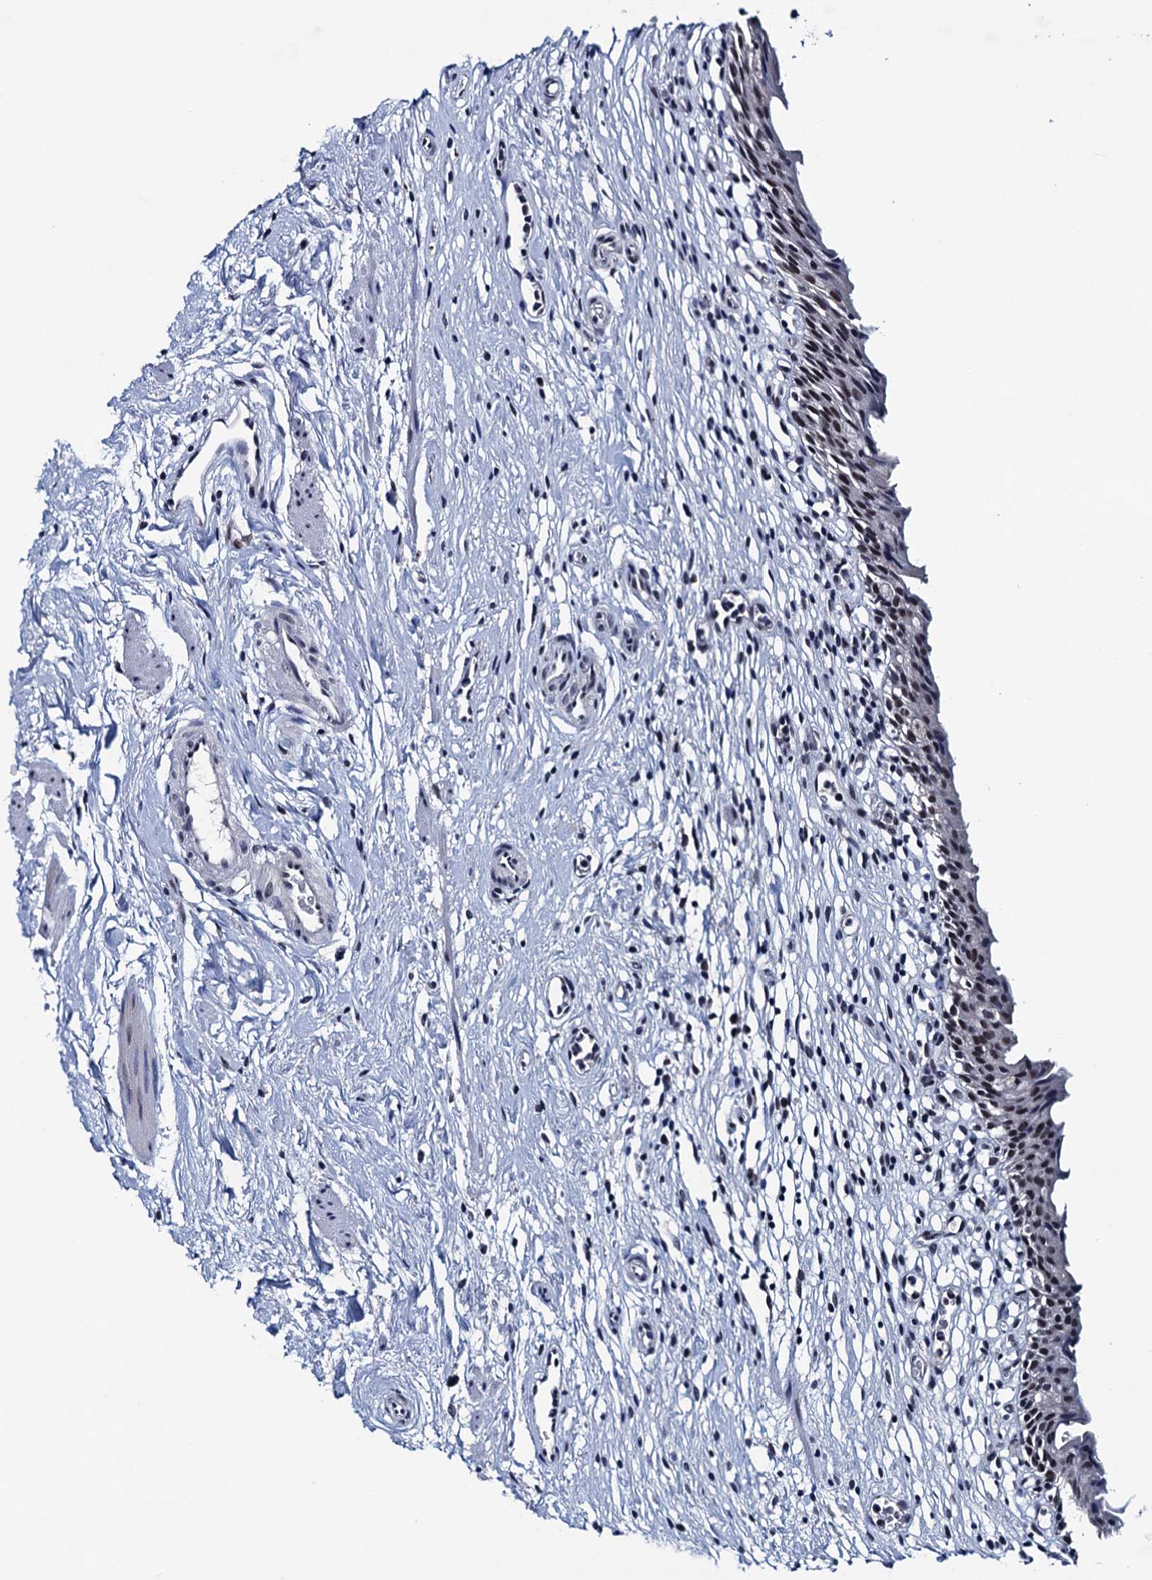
{"staining": {"intensity": "moderate", "quantity": ">75%", "location": "nuclear"}, "tissue": "urinary bladder", "cell_type": "Urothelial cells", "image_type": "normal", "snomed": [{"axis": "morphology", "description": "Normal tissue, NOS"}, {"axis": "morphology", "description": "Inflammation, NOS"}, {"axis": "topography", "description": "Urinary bladder"}], "caption": "Immunohistochemistry (IHC) (DAB (3,3'-diaminobenzidine)) staining of unremarkable urinary bladder exhibits moderate nuclear protein positivity in approximately >75% of urothelial cells.", "gene": "FNBP4", "patient": {"sex": "male", "age": 63}}